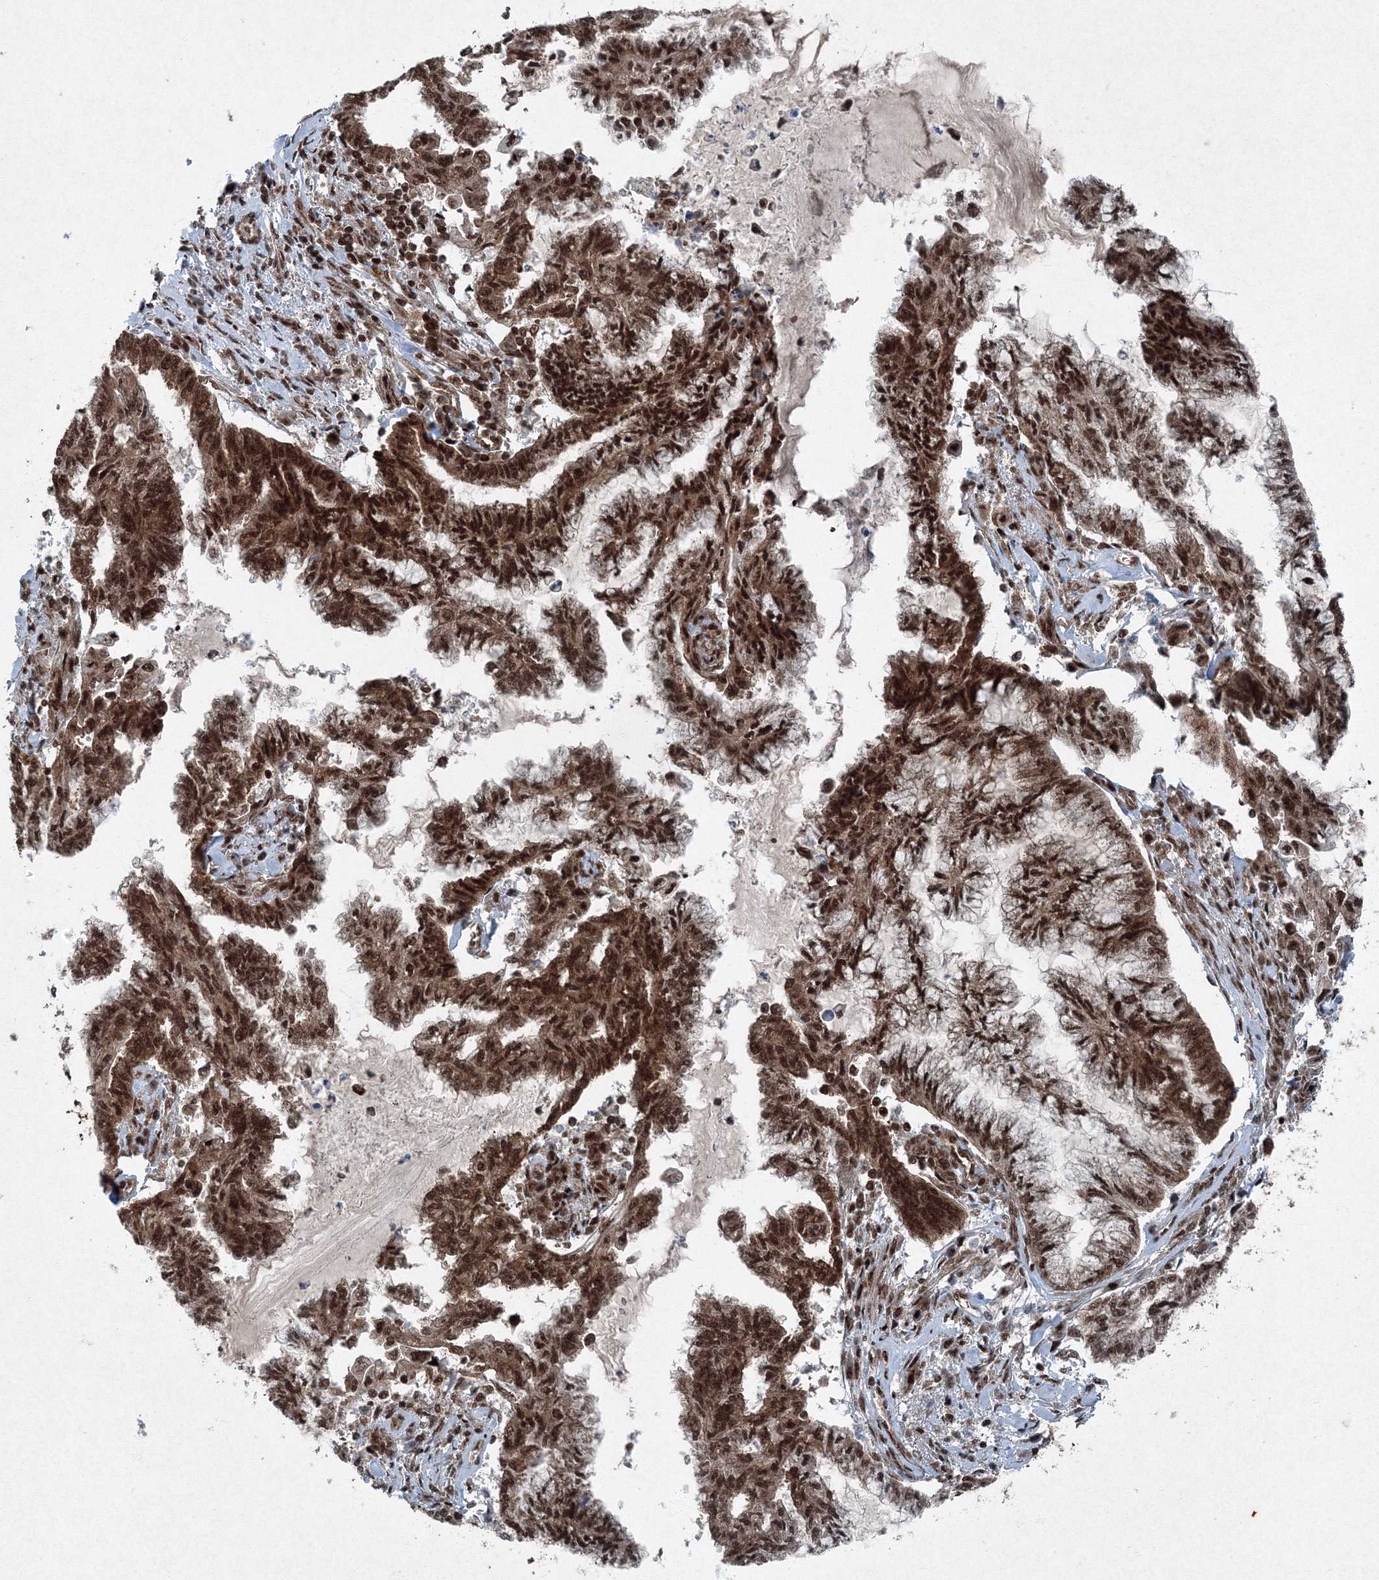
{"staining": {"intensity": "strong", "quantity": ">75%", "location": "cytoplasmic/membranous,nuclear"}, "tissue": "endometrial cancer", "cell_type": "Tumor cells", "image_type": "cancer", "snomed": [{"axis": "morphology", "description": "Adenocarcinoma, NOS"}, {"axis": "topography", "description": "Endometrium"}], "caption": "Endometrial cancer (adenocarcinoma) stained with IHC displays strong cytoplasmic/membranous and nuclear expression in about >75% of tumor cells.", "gene": "SNRPC", "patient": {"sex": "female", "age": 86}}